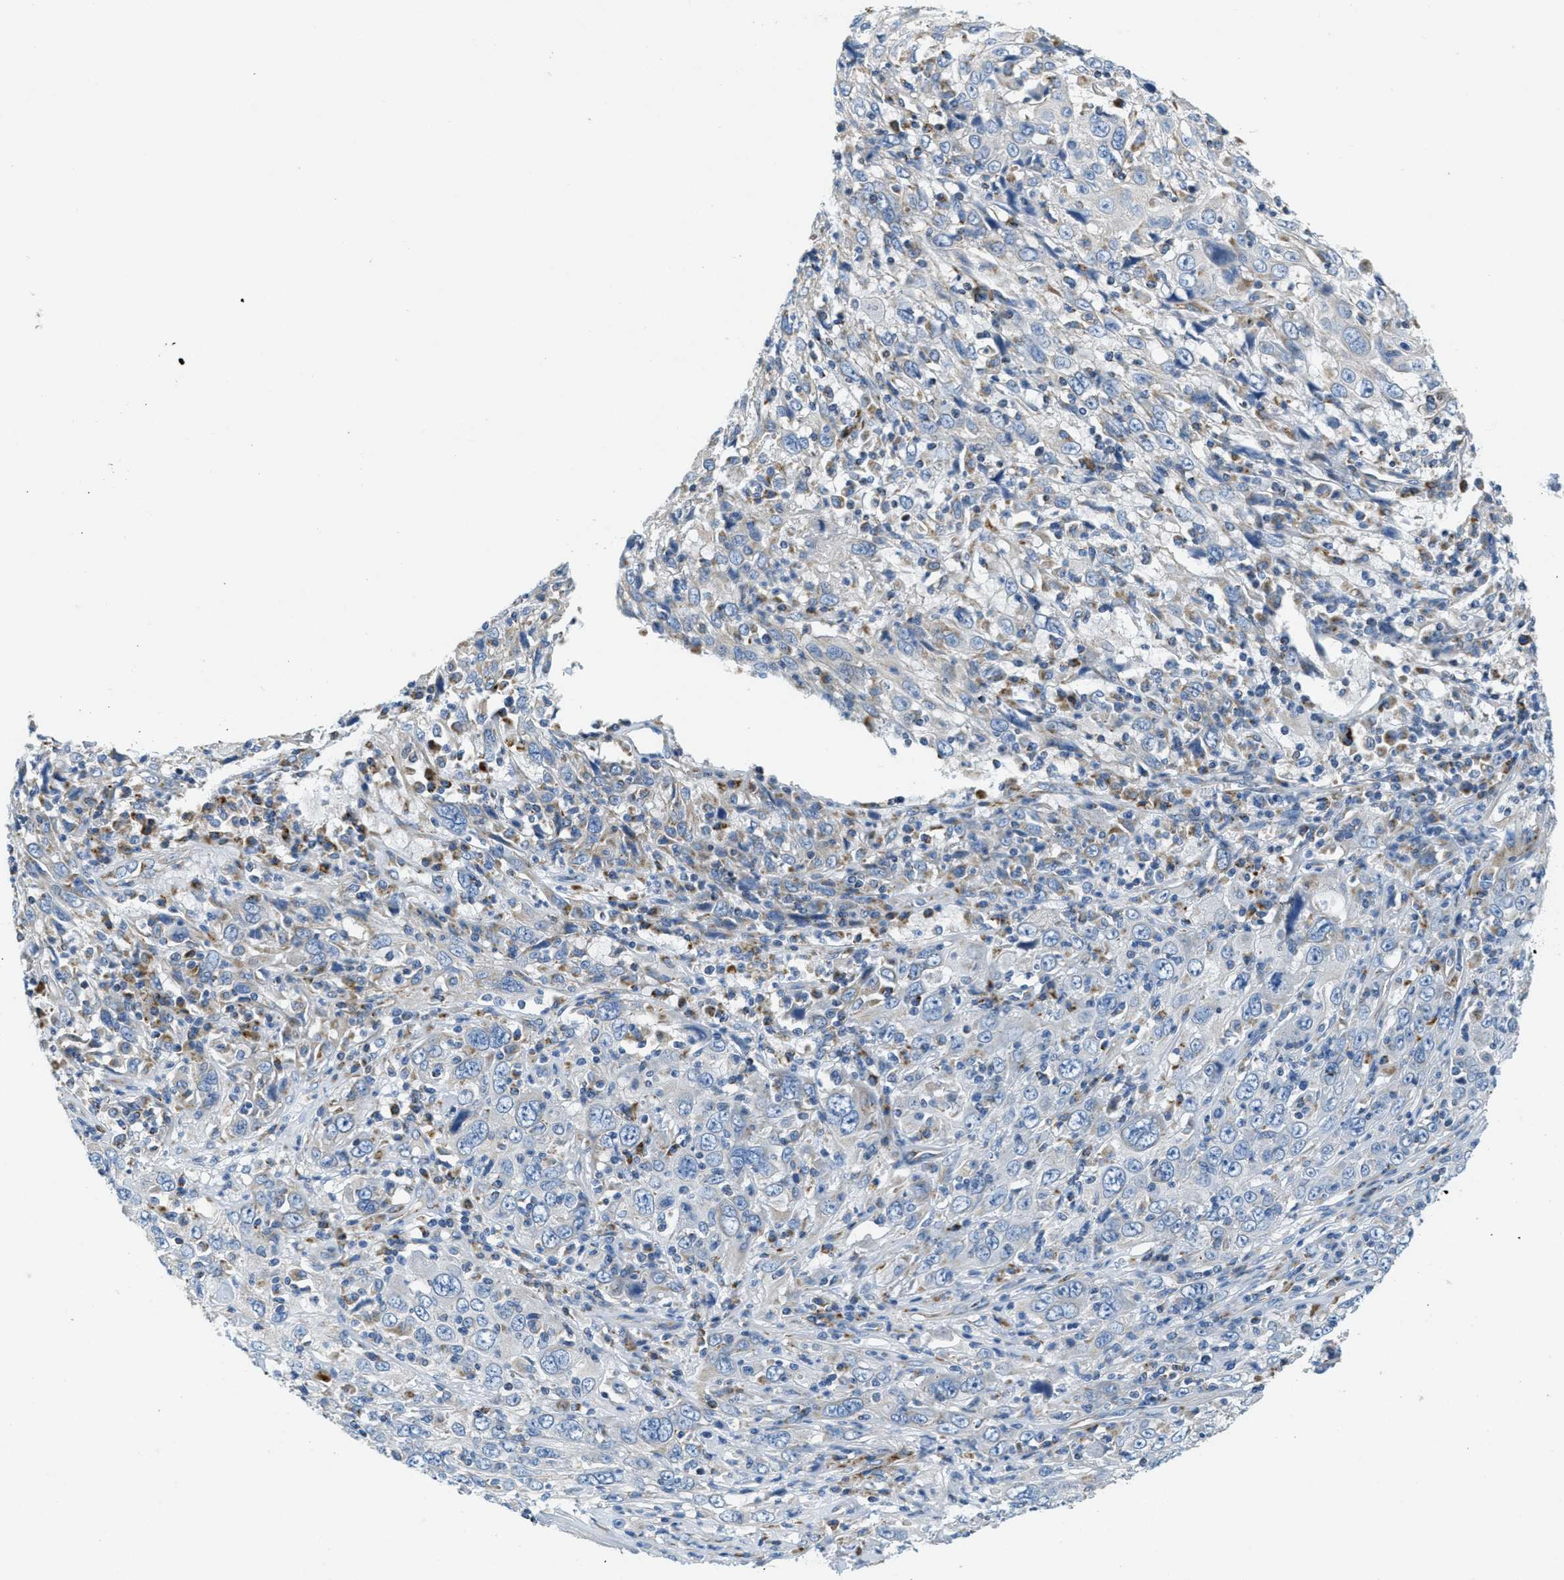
{"staining": {"intensity": "negative", "quantity": "none", "location": "none"}, "tissue": "cervical cancer", "cell_type": "Tumor cells", "image_type": "cancer", "snomed": [{"axis": "morphology", "description": "Squamous cell carcinoma, NOS"}, {"axis": "topography", "description": "Cervix"}], "caption": "Immunohistochemistry histopathology image of human cervical cancer (squamous cell carcinoma) stained for a protein (brown), which shows no staining in tumor cells.", "gene": "CA4", "patient": {"sex": "female", "age": 46}}